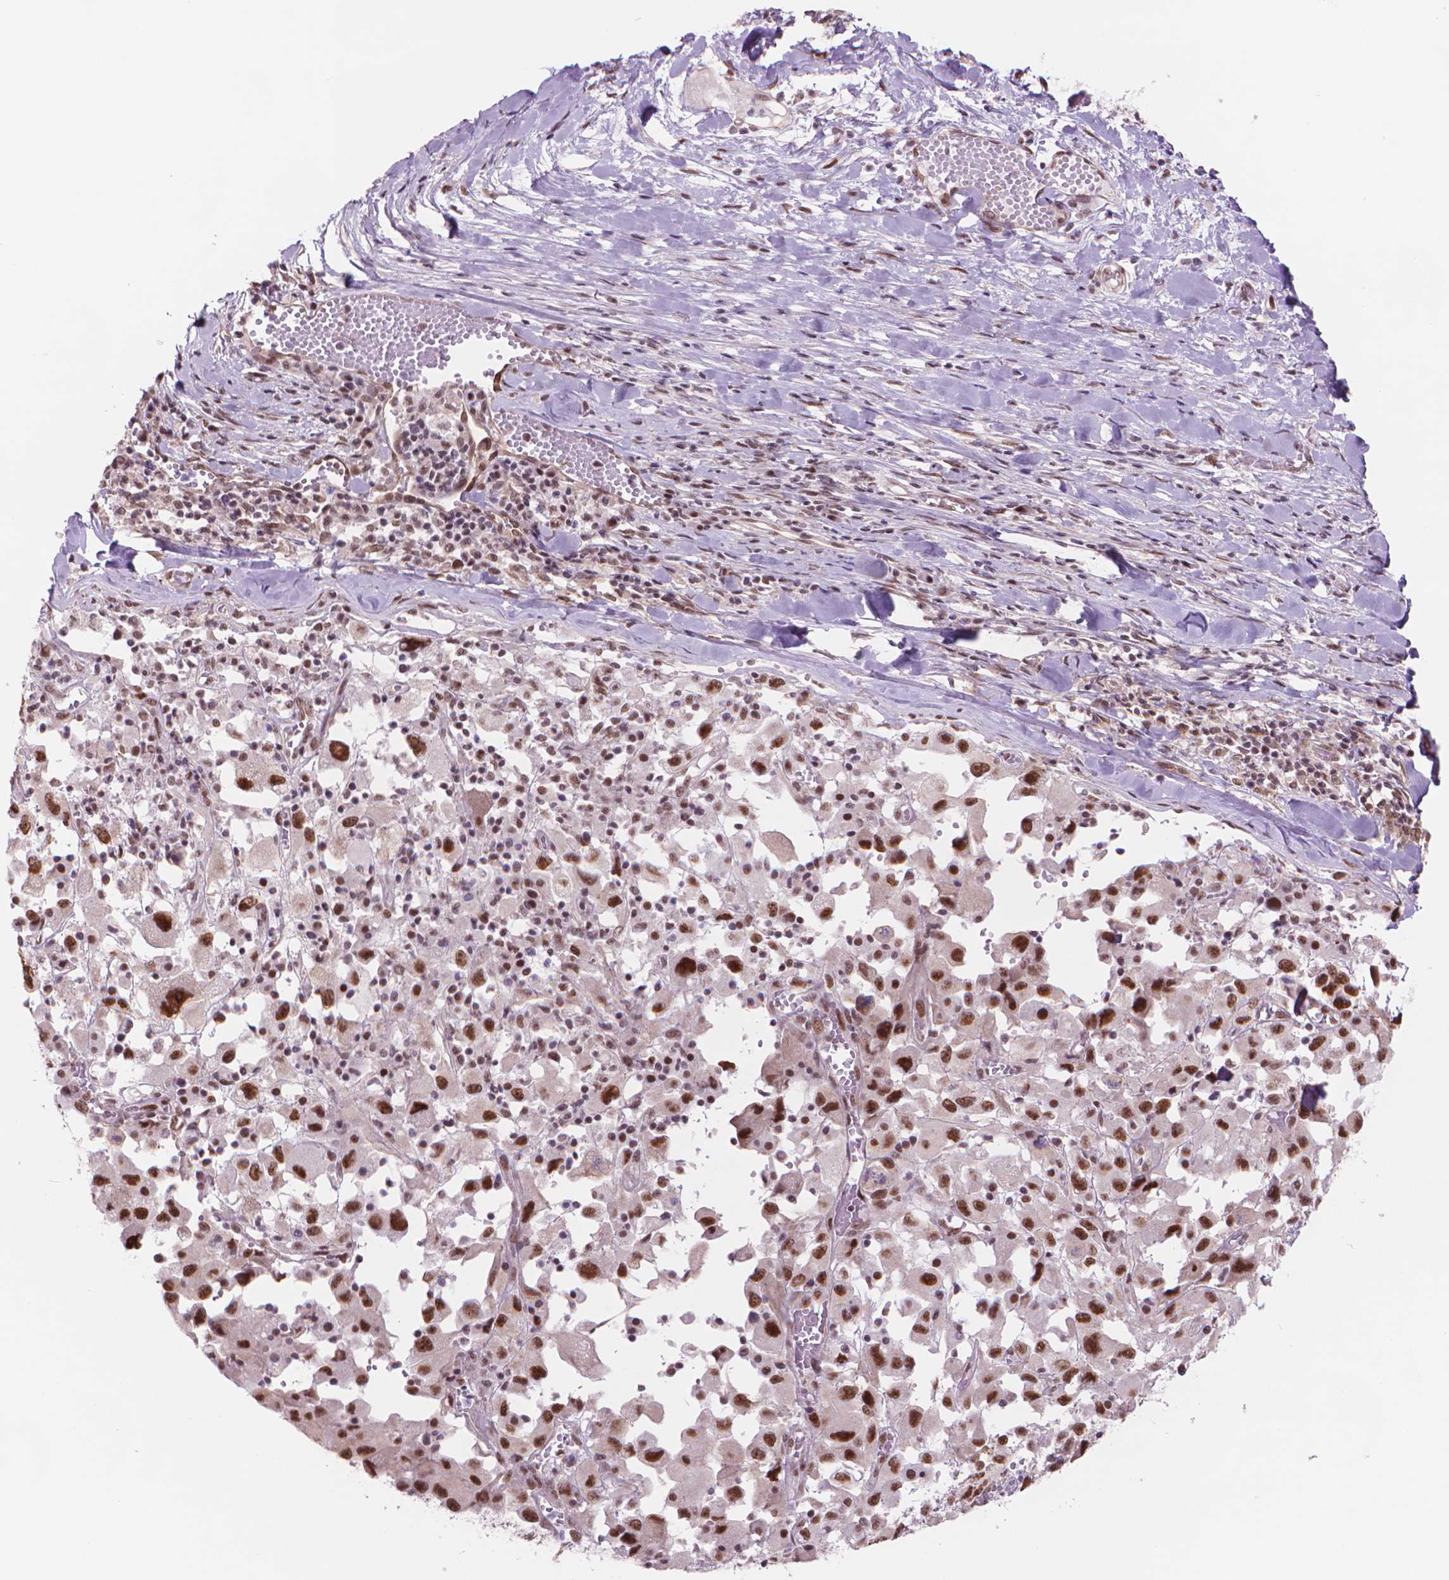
{"staining": {"intensity": "strong", "quantity": ">75%", "location": "nuclear"}, "tissue": "melanoma", "cell_type": "Tumor cells", "image_type": "cancer", "snomed": [{"axis": "morphology", "description": "Malignant melanoma, Metastatic site"}, {"axis": "topography", "description": "Lymph node"}], "caption": "Human melanoma stained with a brown dye exhibits strong nuclear positive expression in about >75% of tumor cells.", "gene": "POLR3D", "patient": {"sex": "male", "age": 50}}